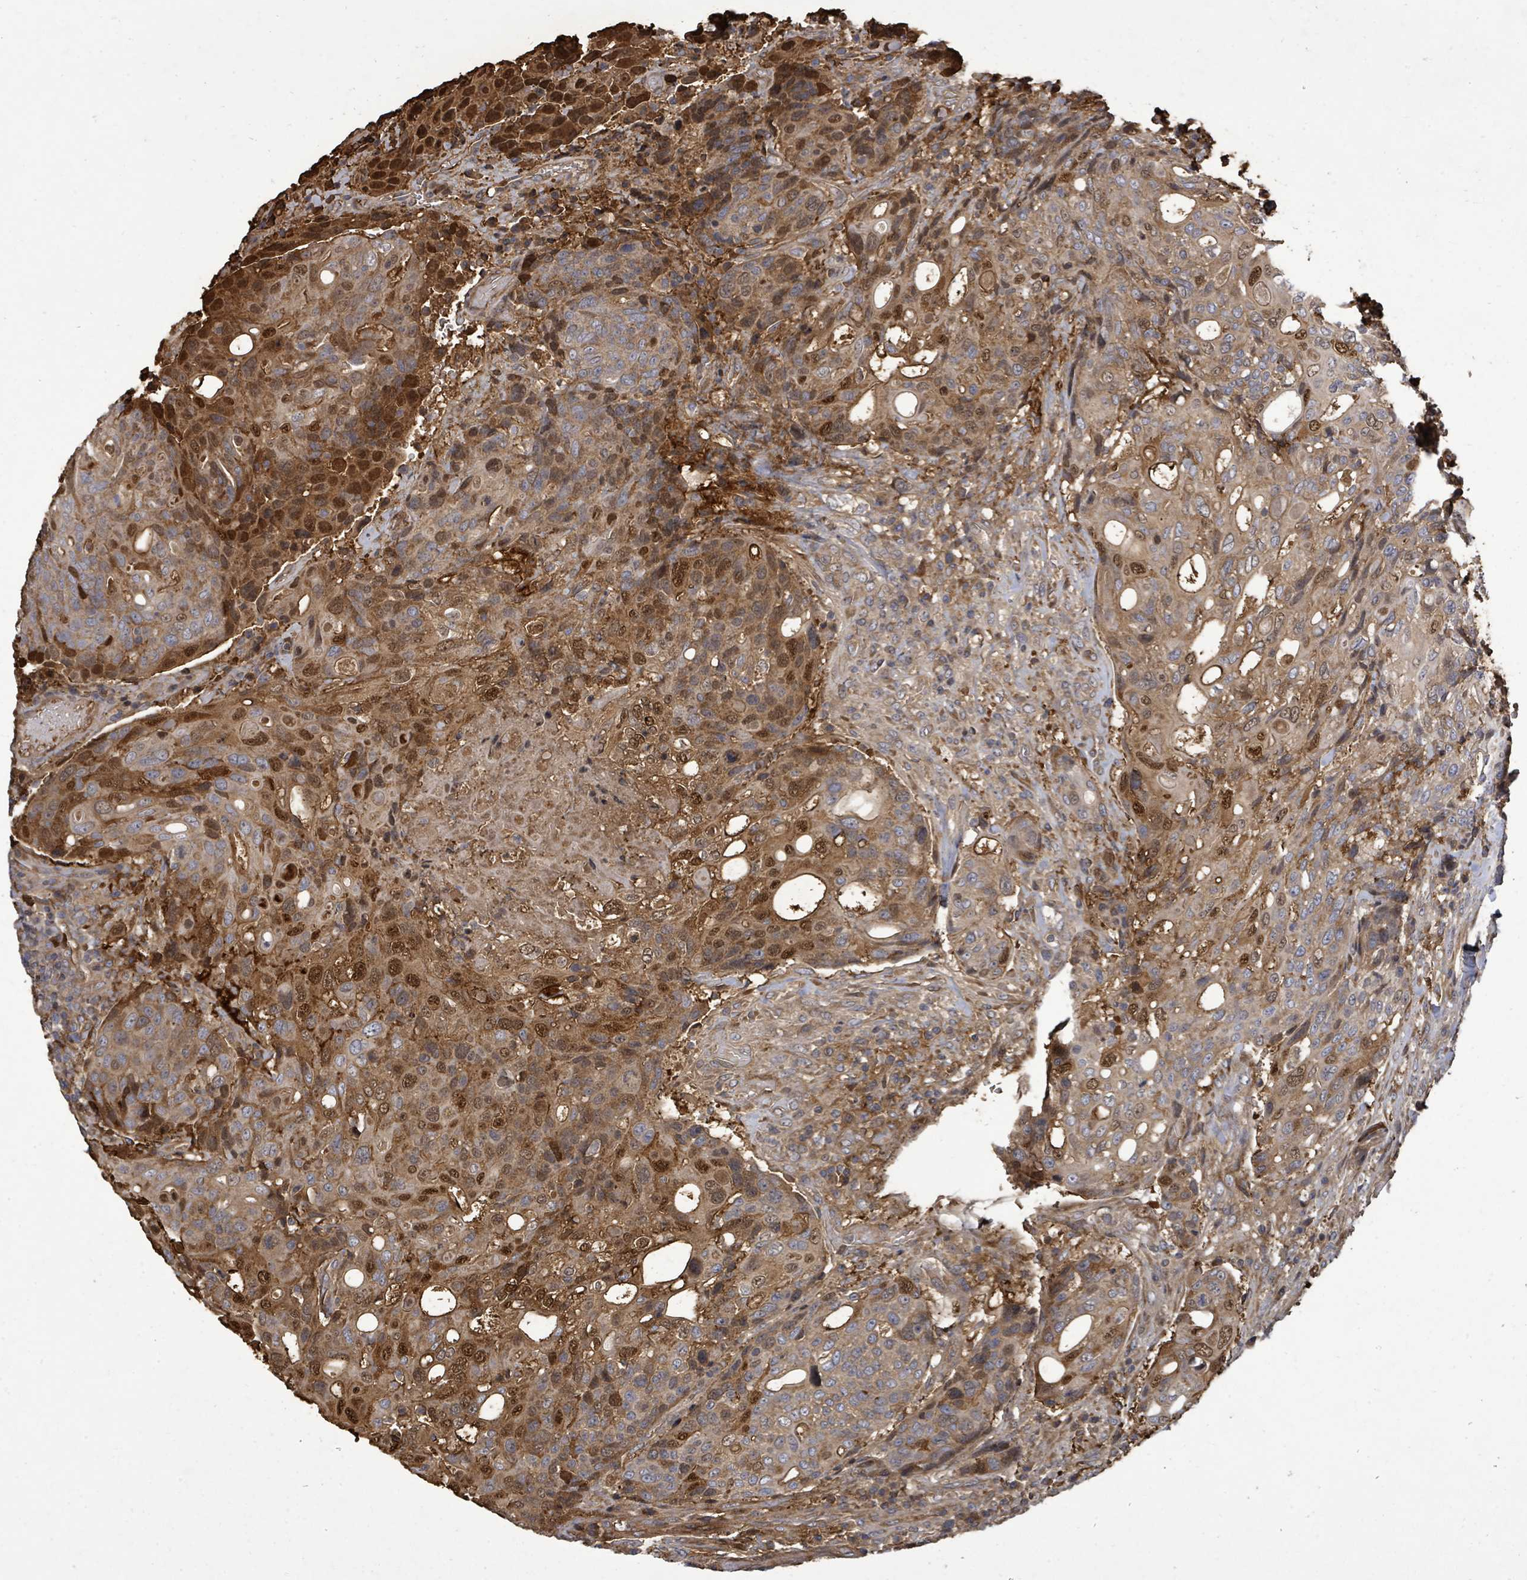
{"staining": {"intensity": "strong", "quantity": "<25%", "location": "cytoplasmic/membranous,nuclear"}, "tissue": "urothelial cancer", "cell_type": "Tumor cells", "image_type": "cancer", "snomed": [{"axis": "morphology", "description": "Urothelial carcinoma, High grade"}, {"axis": "topography", "description": "Urinary bladder"}], "caption": "Urothelial carcinoma (high-grade) stained with a brown dye shows strong cytoplasmic/membranous and nuclear positive expression in approximately <25% of tumor cells.", "gene": "KRTAP27-1", "patient": {"sex": "female", "age": 70}}